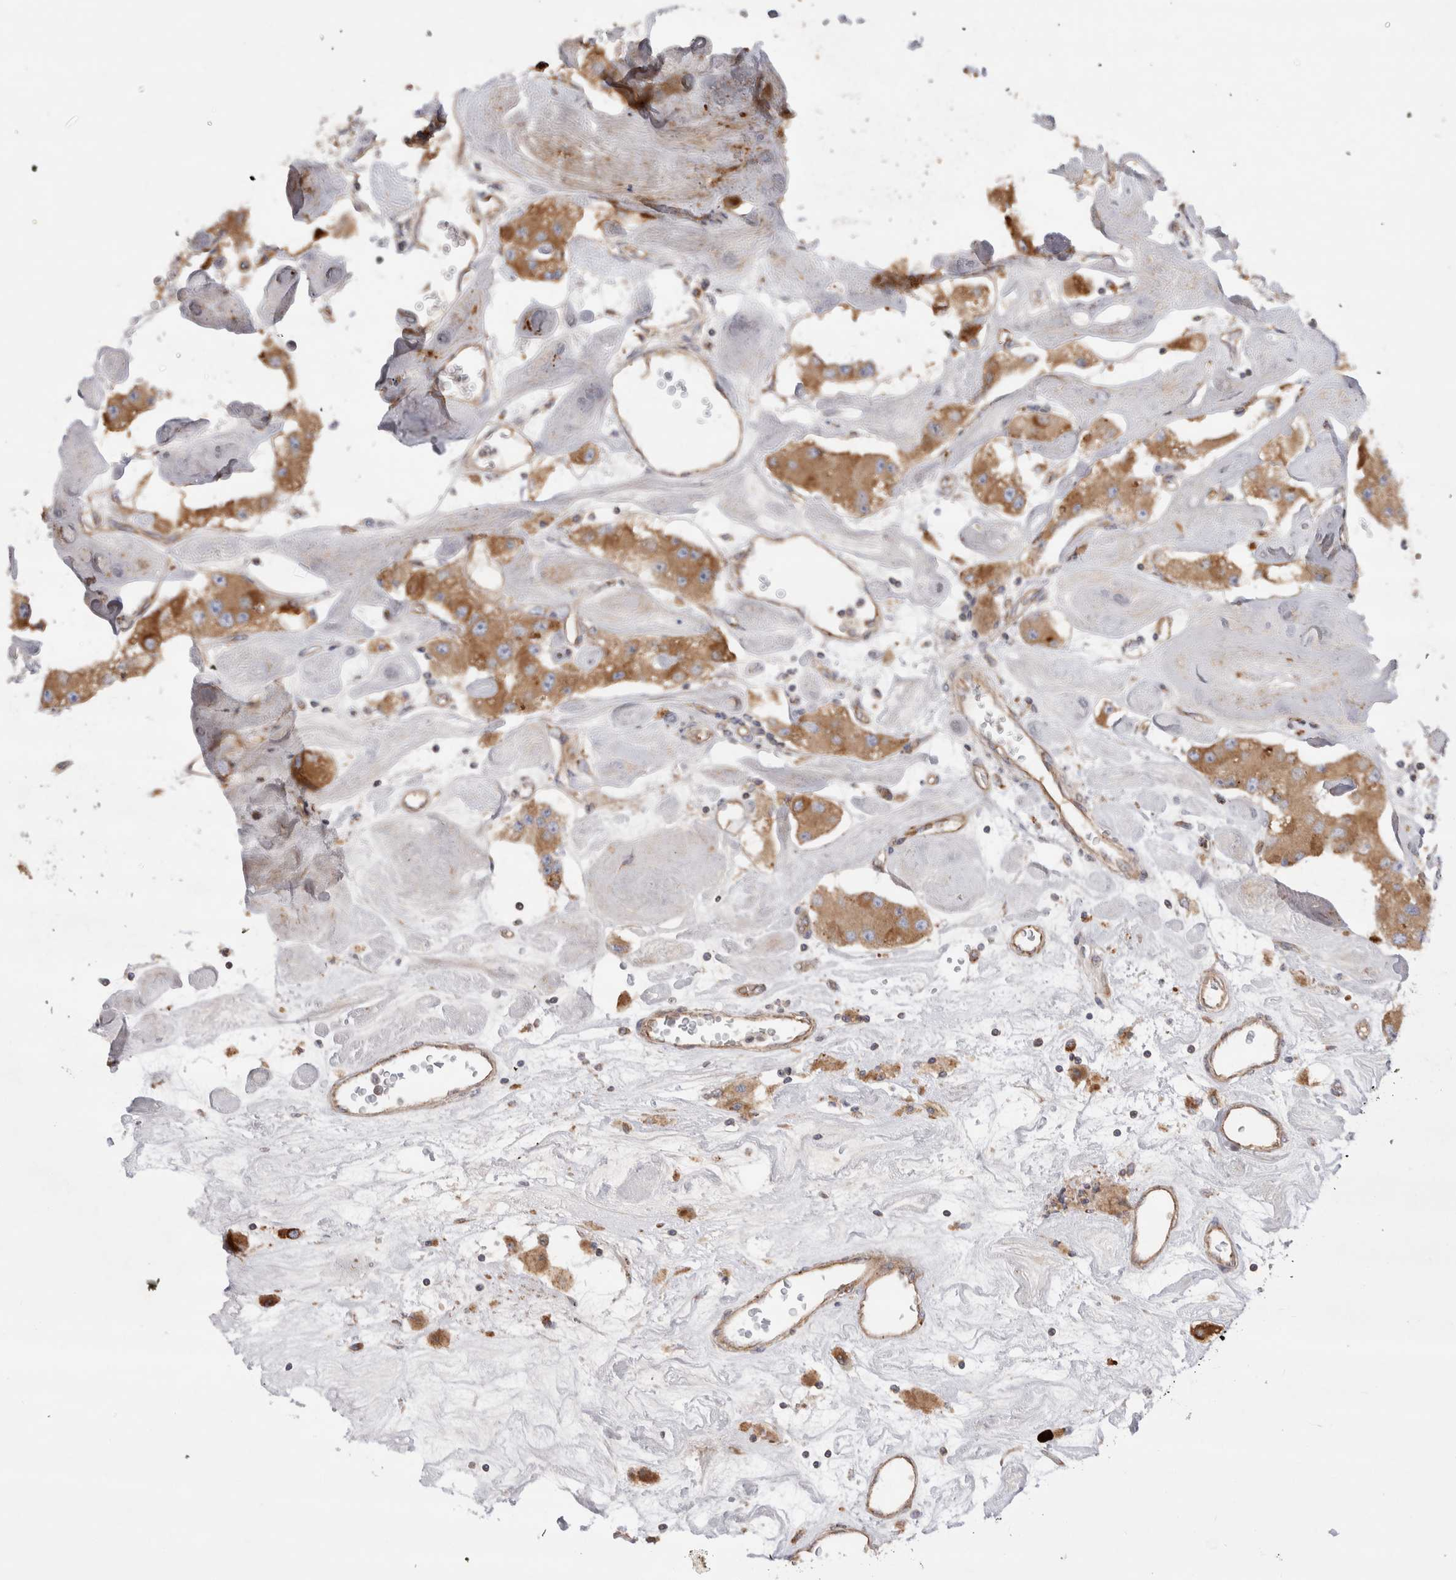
{"staining": {"intensity": "moderate", "quantity": ">75%", "location": "cytoplasmic/membranous"}, "tissue": "carcinoid", "cell_type": "Tumor cells", "image_type": "cancer", "snomed": [{"axis": "morphology", "description": "Carcinoid, malignant, NOS"}, {"axis": "topography", "description": "Pancreas"}], "caption": "Malignant carcinoid tissue demonstrates moderate cytoplasmic/membranous staining in approximately >75% of tumor cells", "gene": "PDCD10", "patient": {"sex": "male", "age": 41}}